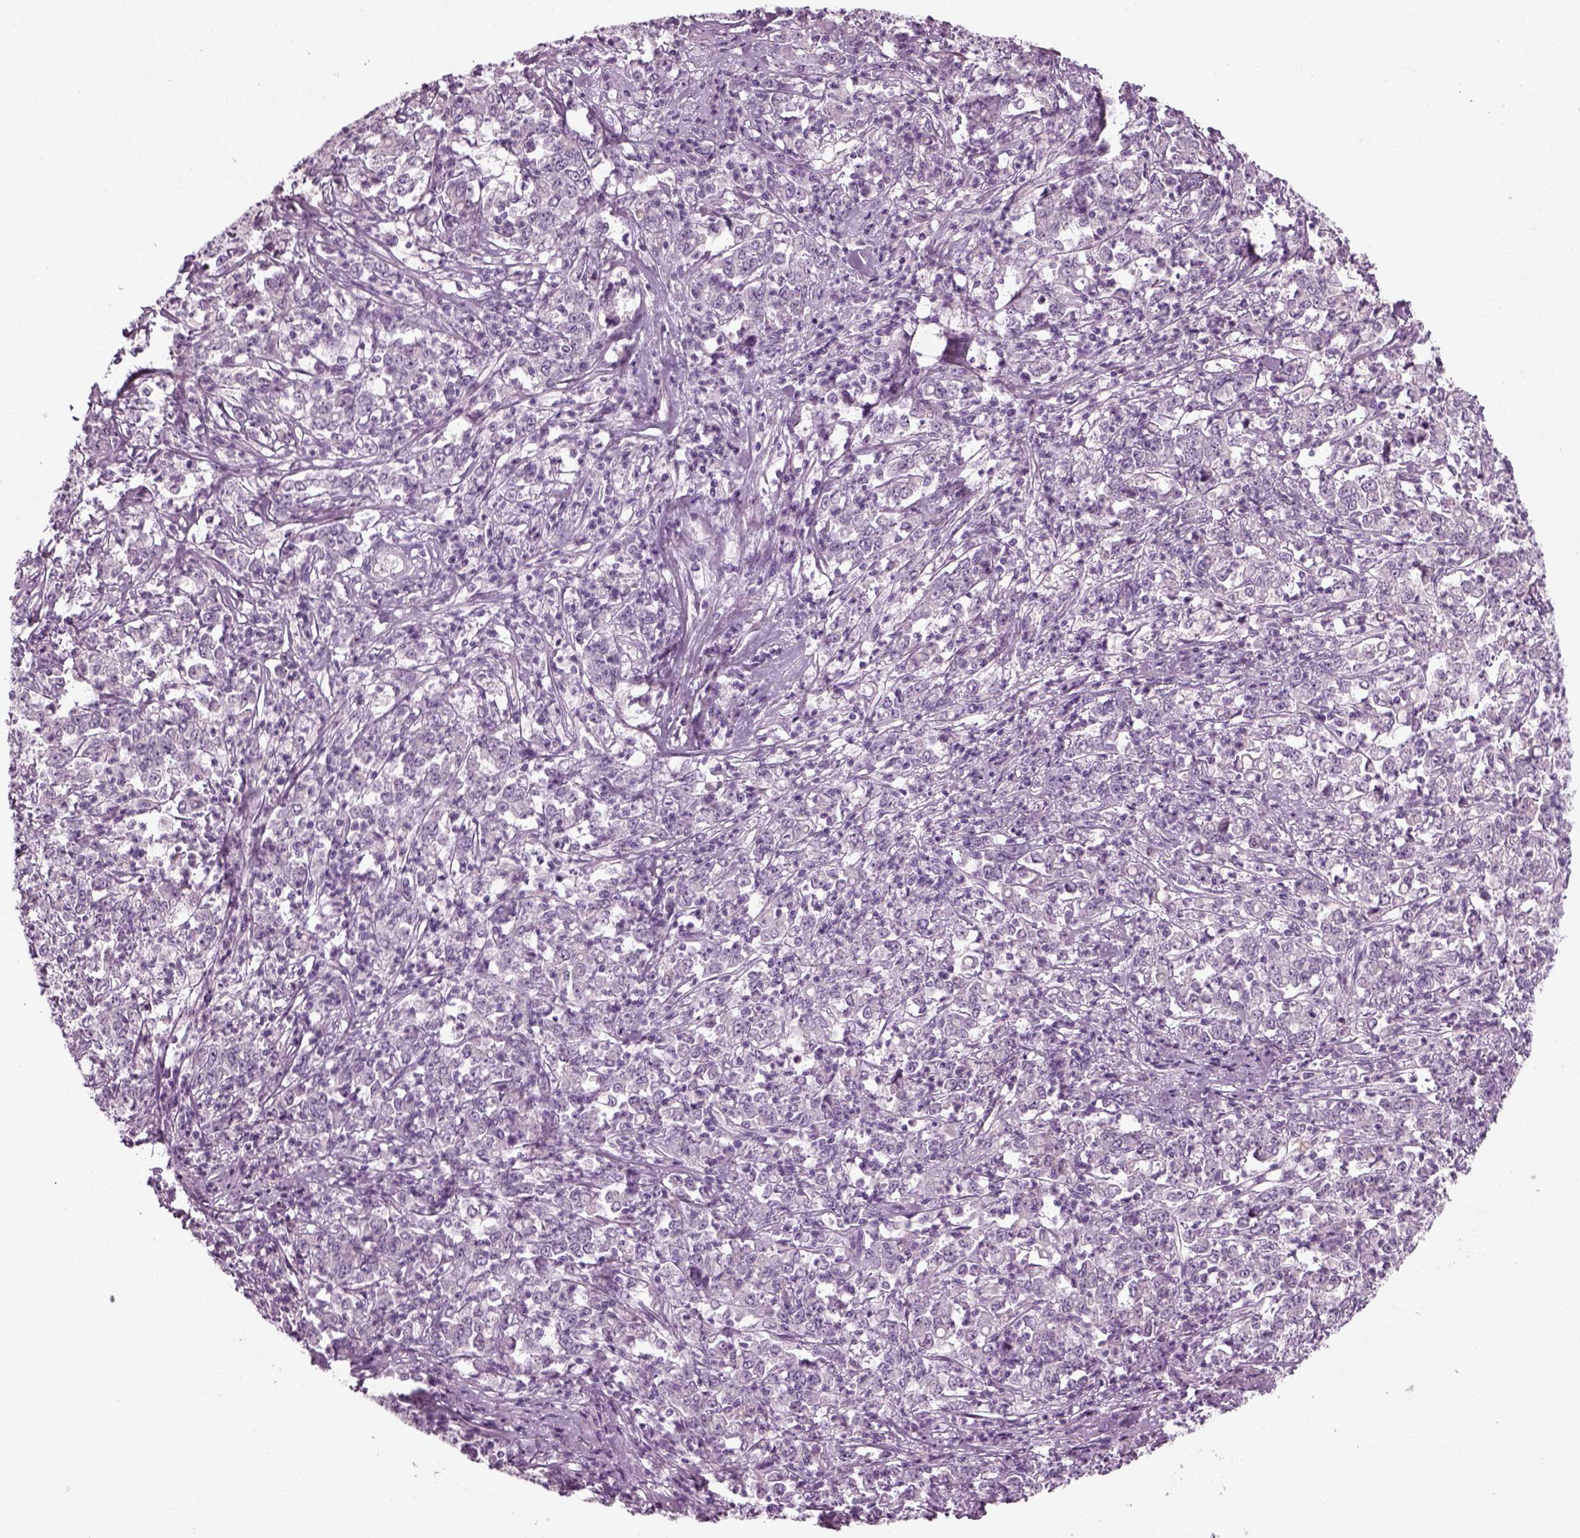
{"staining": {"intensity": "negative", "quantity": "none", "location": "none"}, "tissue": "stomach cancer", "cell_type": "Tumor cells", "image_type": "cancer", "snomed": [{"axis": "morphology", "description": "Adenocarcinoma, NOS"}, {"axis": "topography", "description": "Stomach, lower"}], "caption": "Photomicrograph shows no protein expression in tumor cells of stomach cancer tissue. The staining was performed using DAB to visualize the protein expression in brown, while the nuclei were stained in blue with hematoxylin (Magnification: 20x).", "gene": "KRT75", "patient": {"sex": "female", "age": 71}}